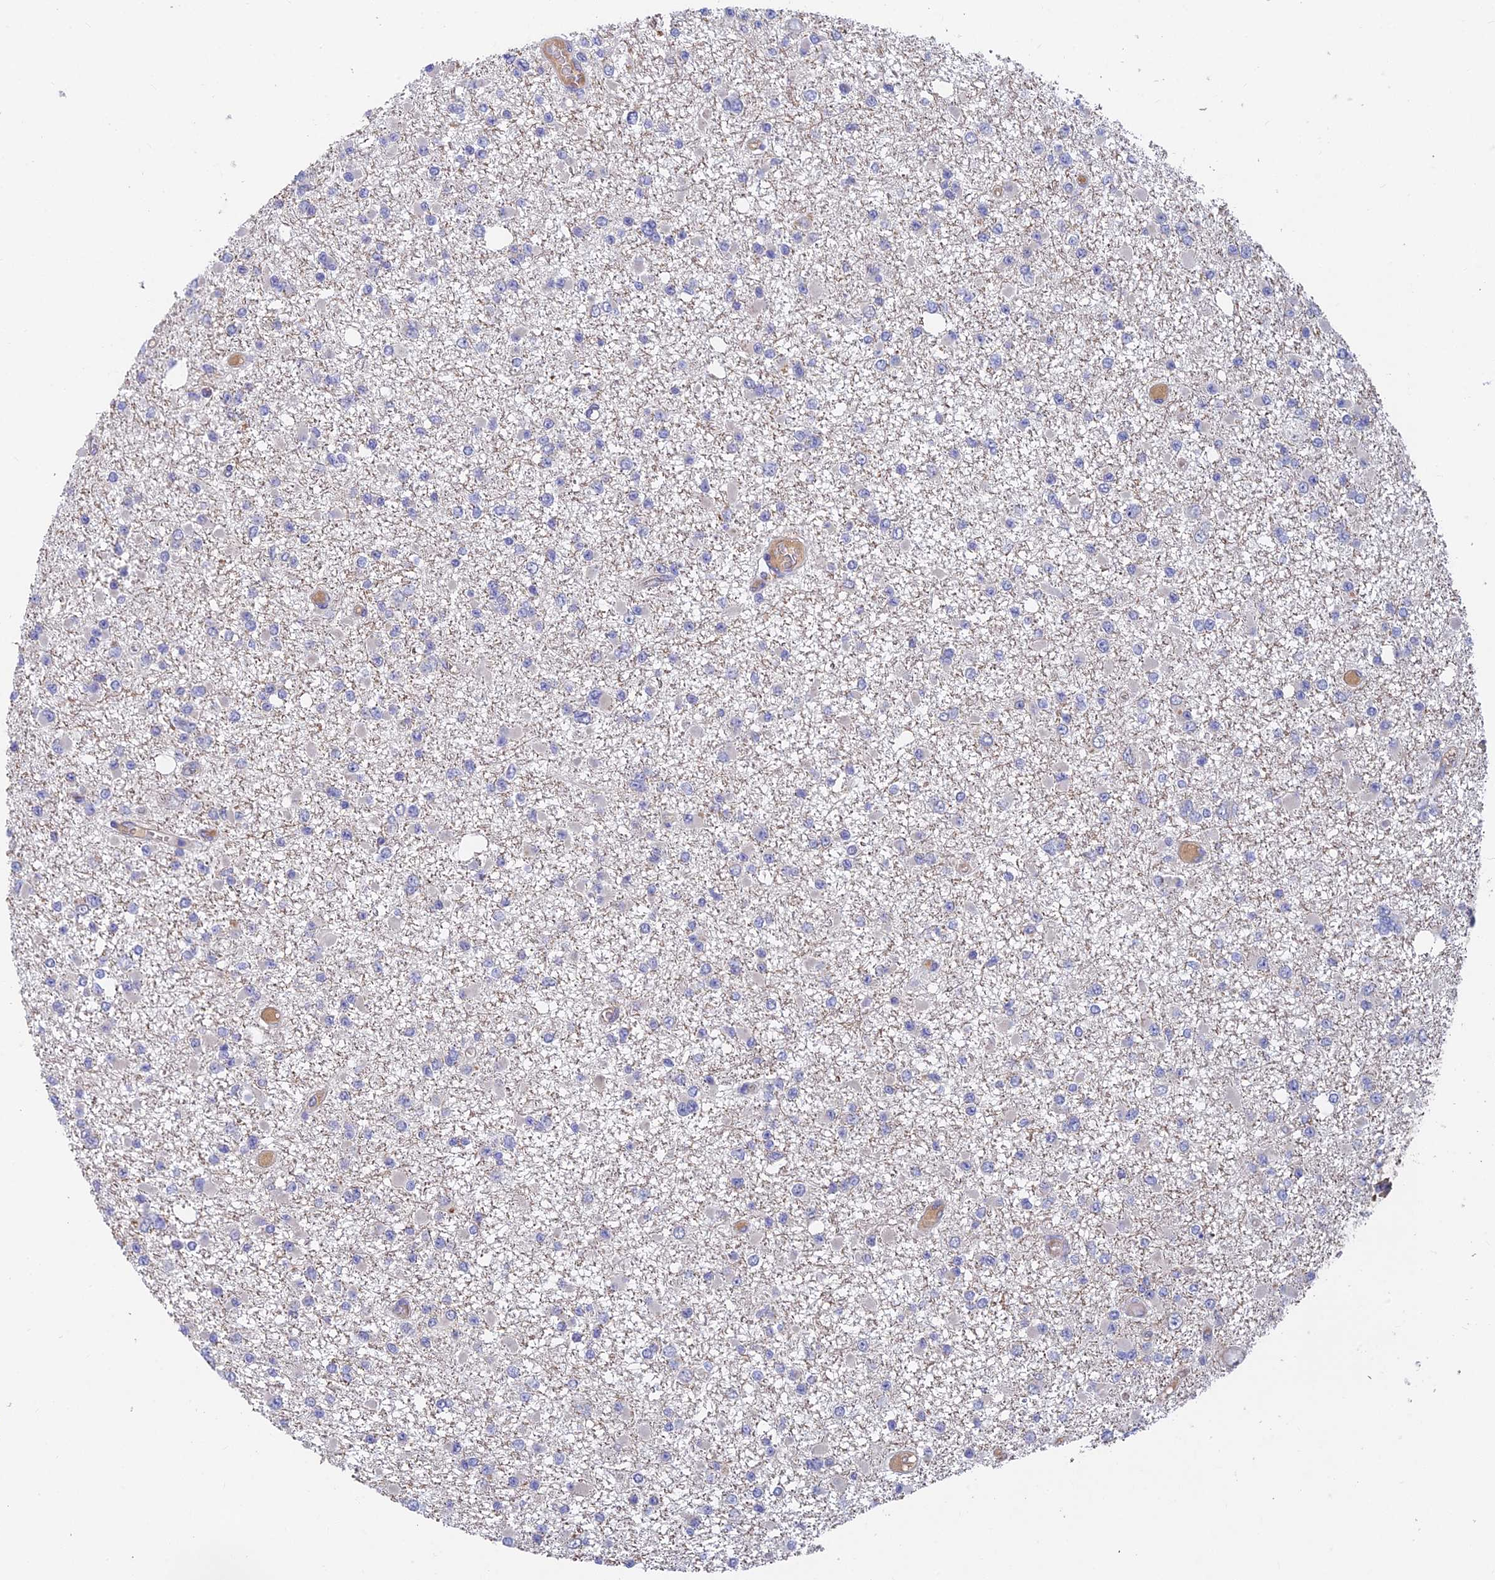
{"staining": {"intensity": "negative", "quantity": "none", "location": "none"}, "tissue": "glioma", "cell_type": "Tumor cells", "image_type": "cancer", "snomed": [{"axis": "morphology", "description": "Glioma, malignant, Low grade"}, {"axis": "topography", "description": "Brain"}], "caption": "Immunohistochemistry (IHC) of human glioma displays no expression in tumor cells.", "gene": "ADAMTS13", "patient": {"sex": "female", "age": 22}}